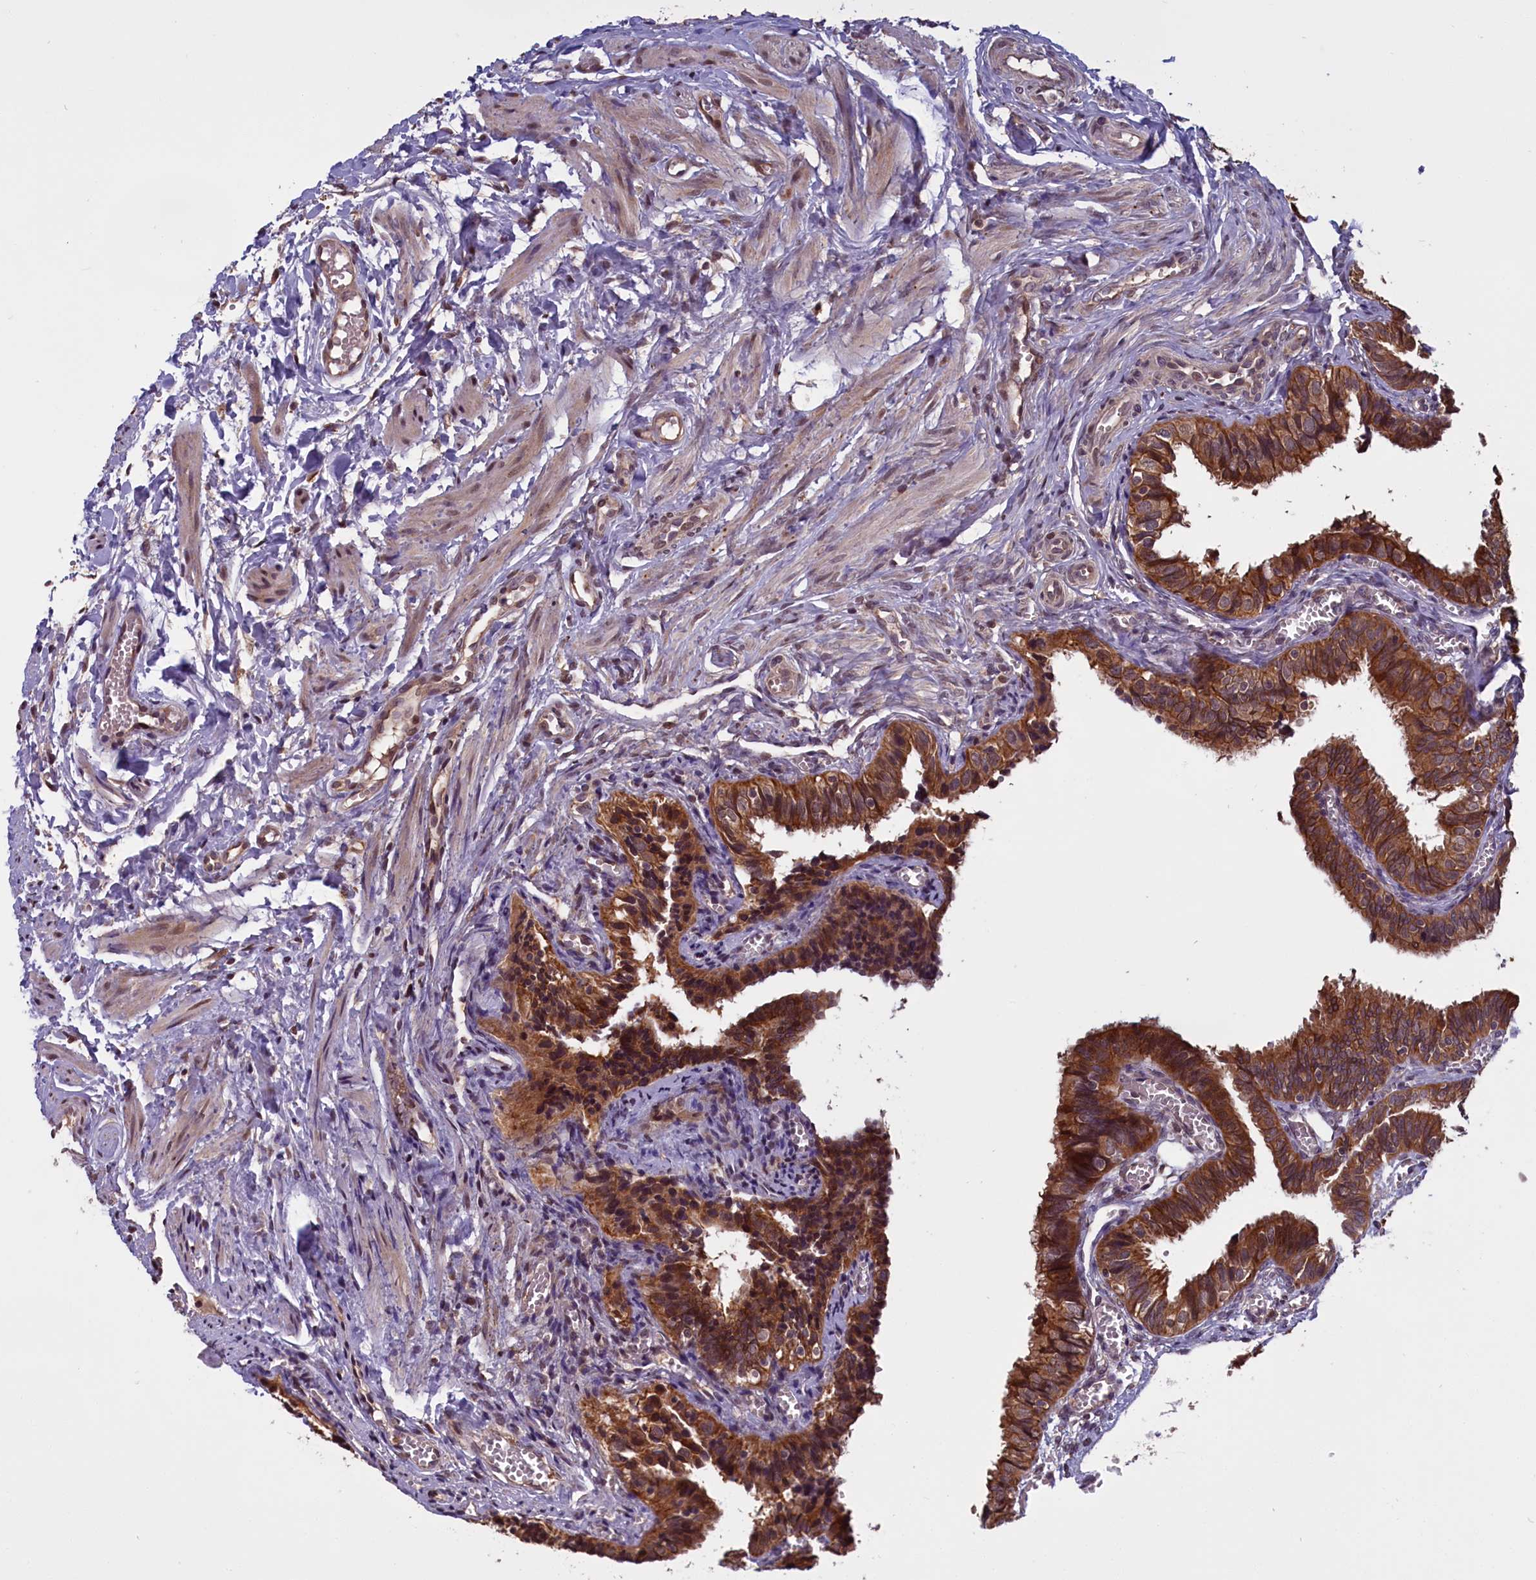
{"staining": {"intensity": "strong", "quantity": ">75%", "location": "cytoplasmic/membranous"}, "tissue": "fallopian tube", "cell_type": "Glandular cells", "image_type": "normal", "snomed": [{"axis": "morphology", "description": "Normal tissue, NOS"}, {"axis": "topography", "description": "Fallopian tube"}], "caption": "This photomicrograph displays immunohistochemistry staining of benign fallopian tube, with high strong cytoplasmic/membranous positivity in approximately >75% of glandular cells.", "gene": "DENND1B", "patient": {"sex": "female", "age": 46}}